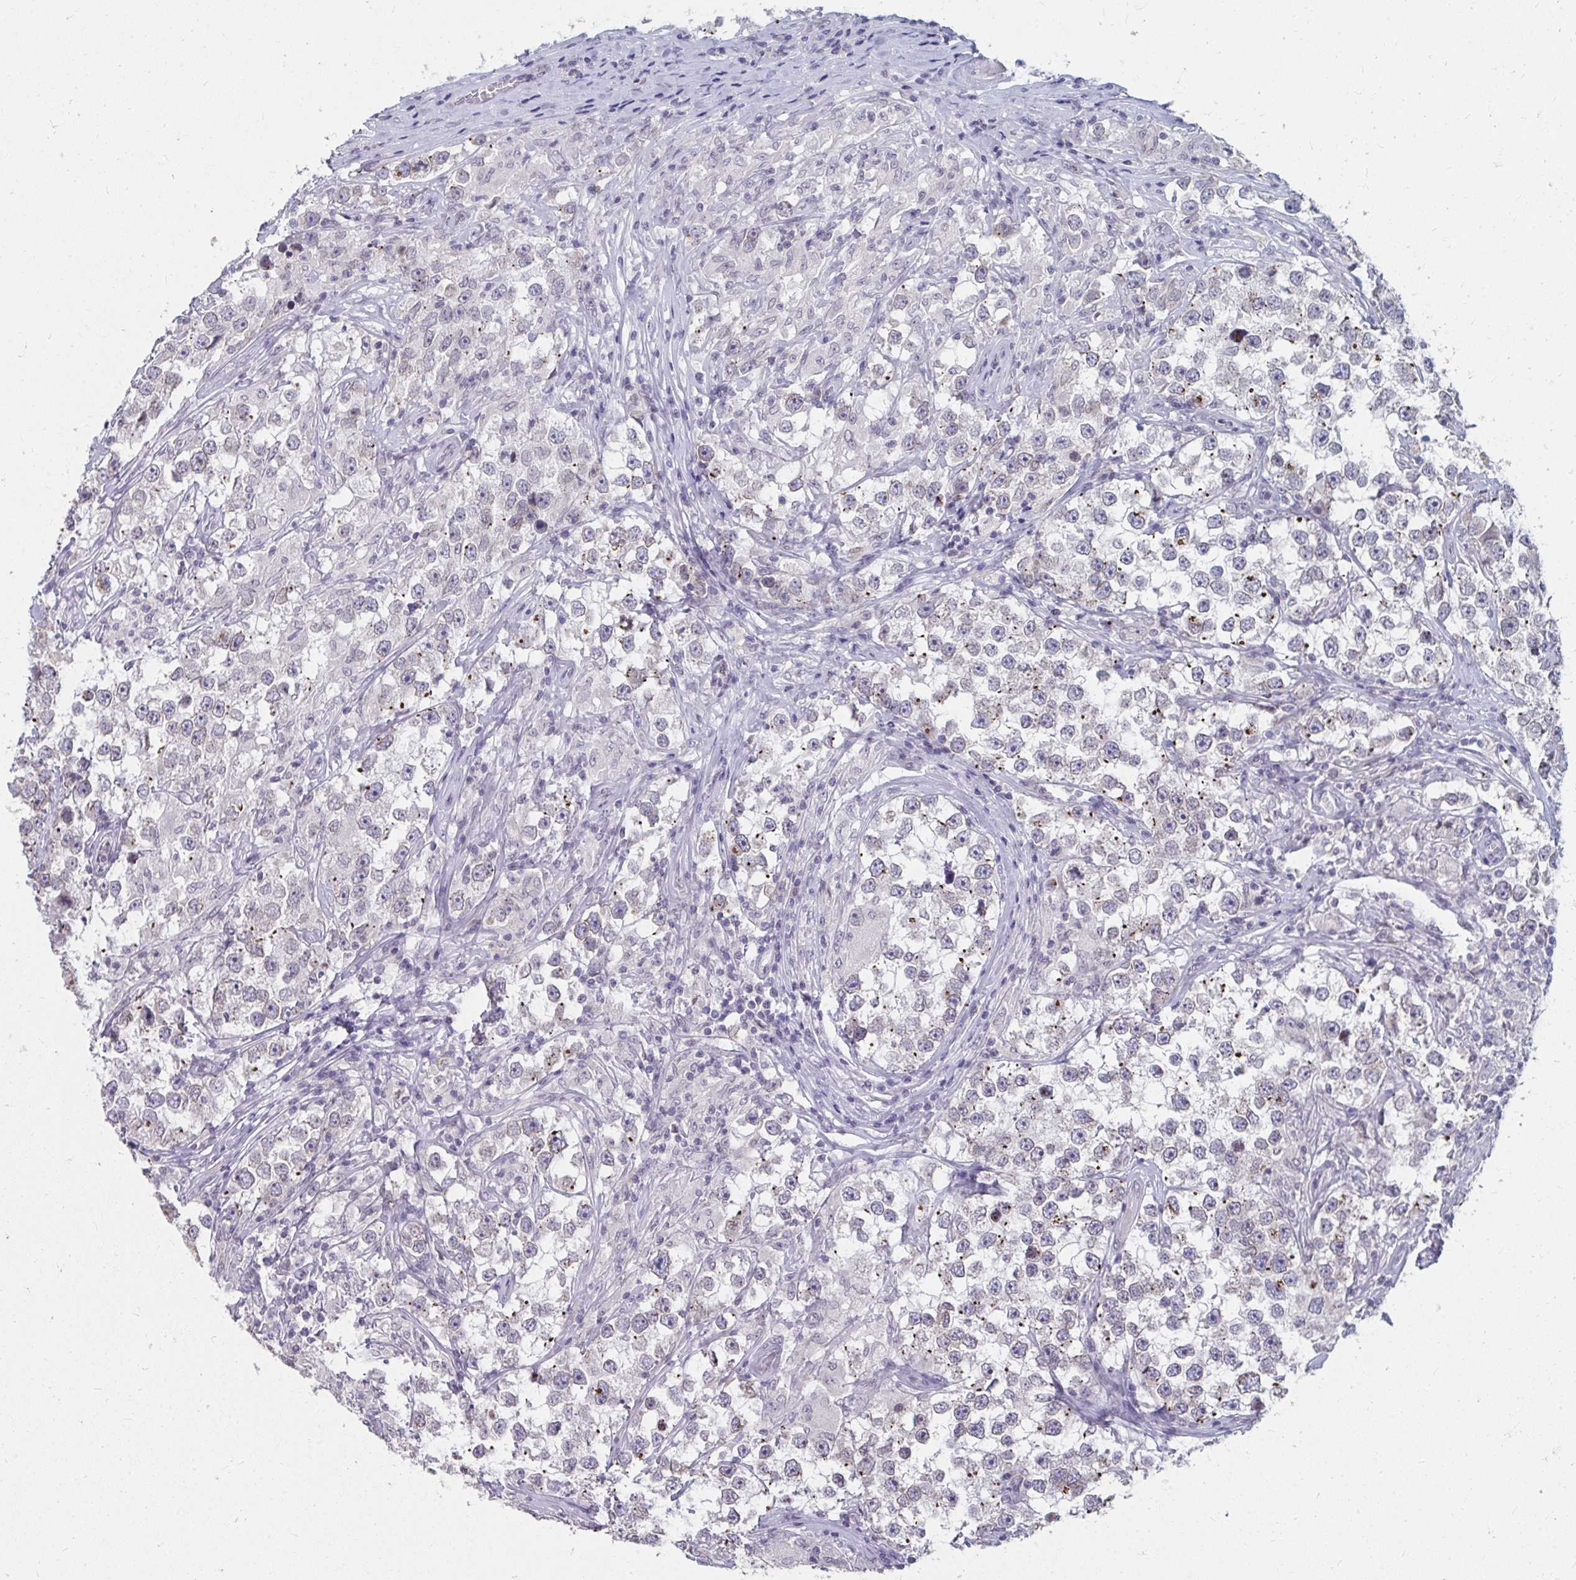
{"staining": {"intensity": "moderate", "quantity": "<25%", "location": "cytoplasmic/membranous"}, "tissue": "testis cancer", "cell_type": "Tumor cells", "image_type": "cancer", "snomed": [{"axis": "morphology", "description": "Seminoma, NOS"}, {"axis": "topography", "description": "Testis"}], "caption": "Testis seminoma was stained to show a protein in brown. There is low levels of moderate cytoplasmic/membranous positivity in about <25% of tumor cells.", "gene": "NUP133", "patient": {"sex": "male", "age": 46}}